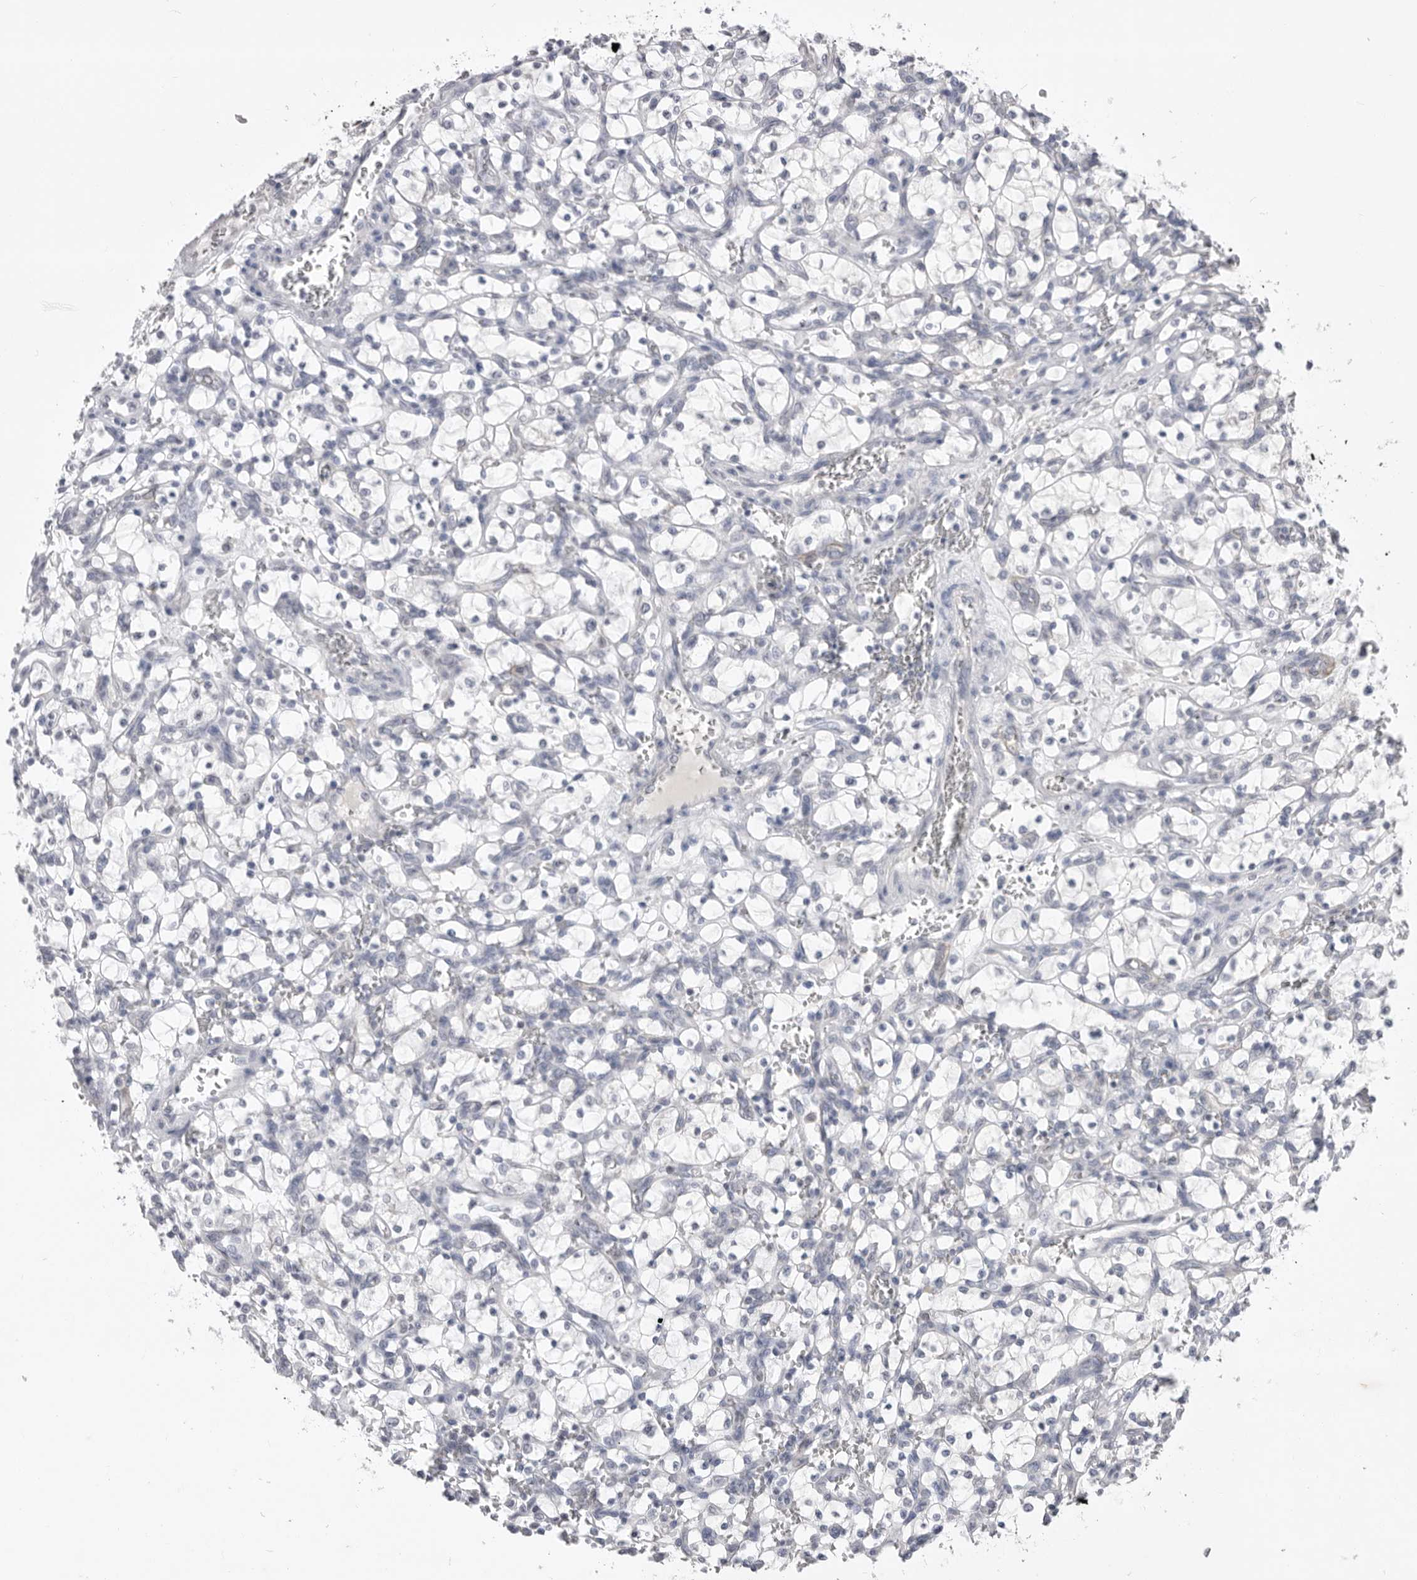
{"staining": {"intensity": "negative", "quantity": "none", "location": "none"}, "tissue": "renal cancer", "cell_type": "Tumor cells", "image_type": "cancer", "snomed": [{"axis": "morphology", "description": "Adenocarcinoma, NOS"}, {"axis": "topography", "description": "Kidney"}], "caption": "Tumor cells show no significant positivity in renal cancer. (DAB (3,3'-diaminobenzidine) IHC, high magnification).", "gene": "ZBTB7B", "patient": {"sex": "female", "age": 69}}